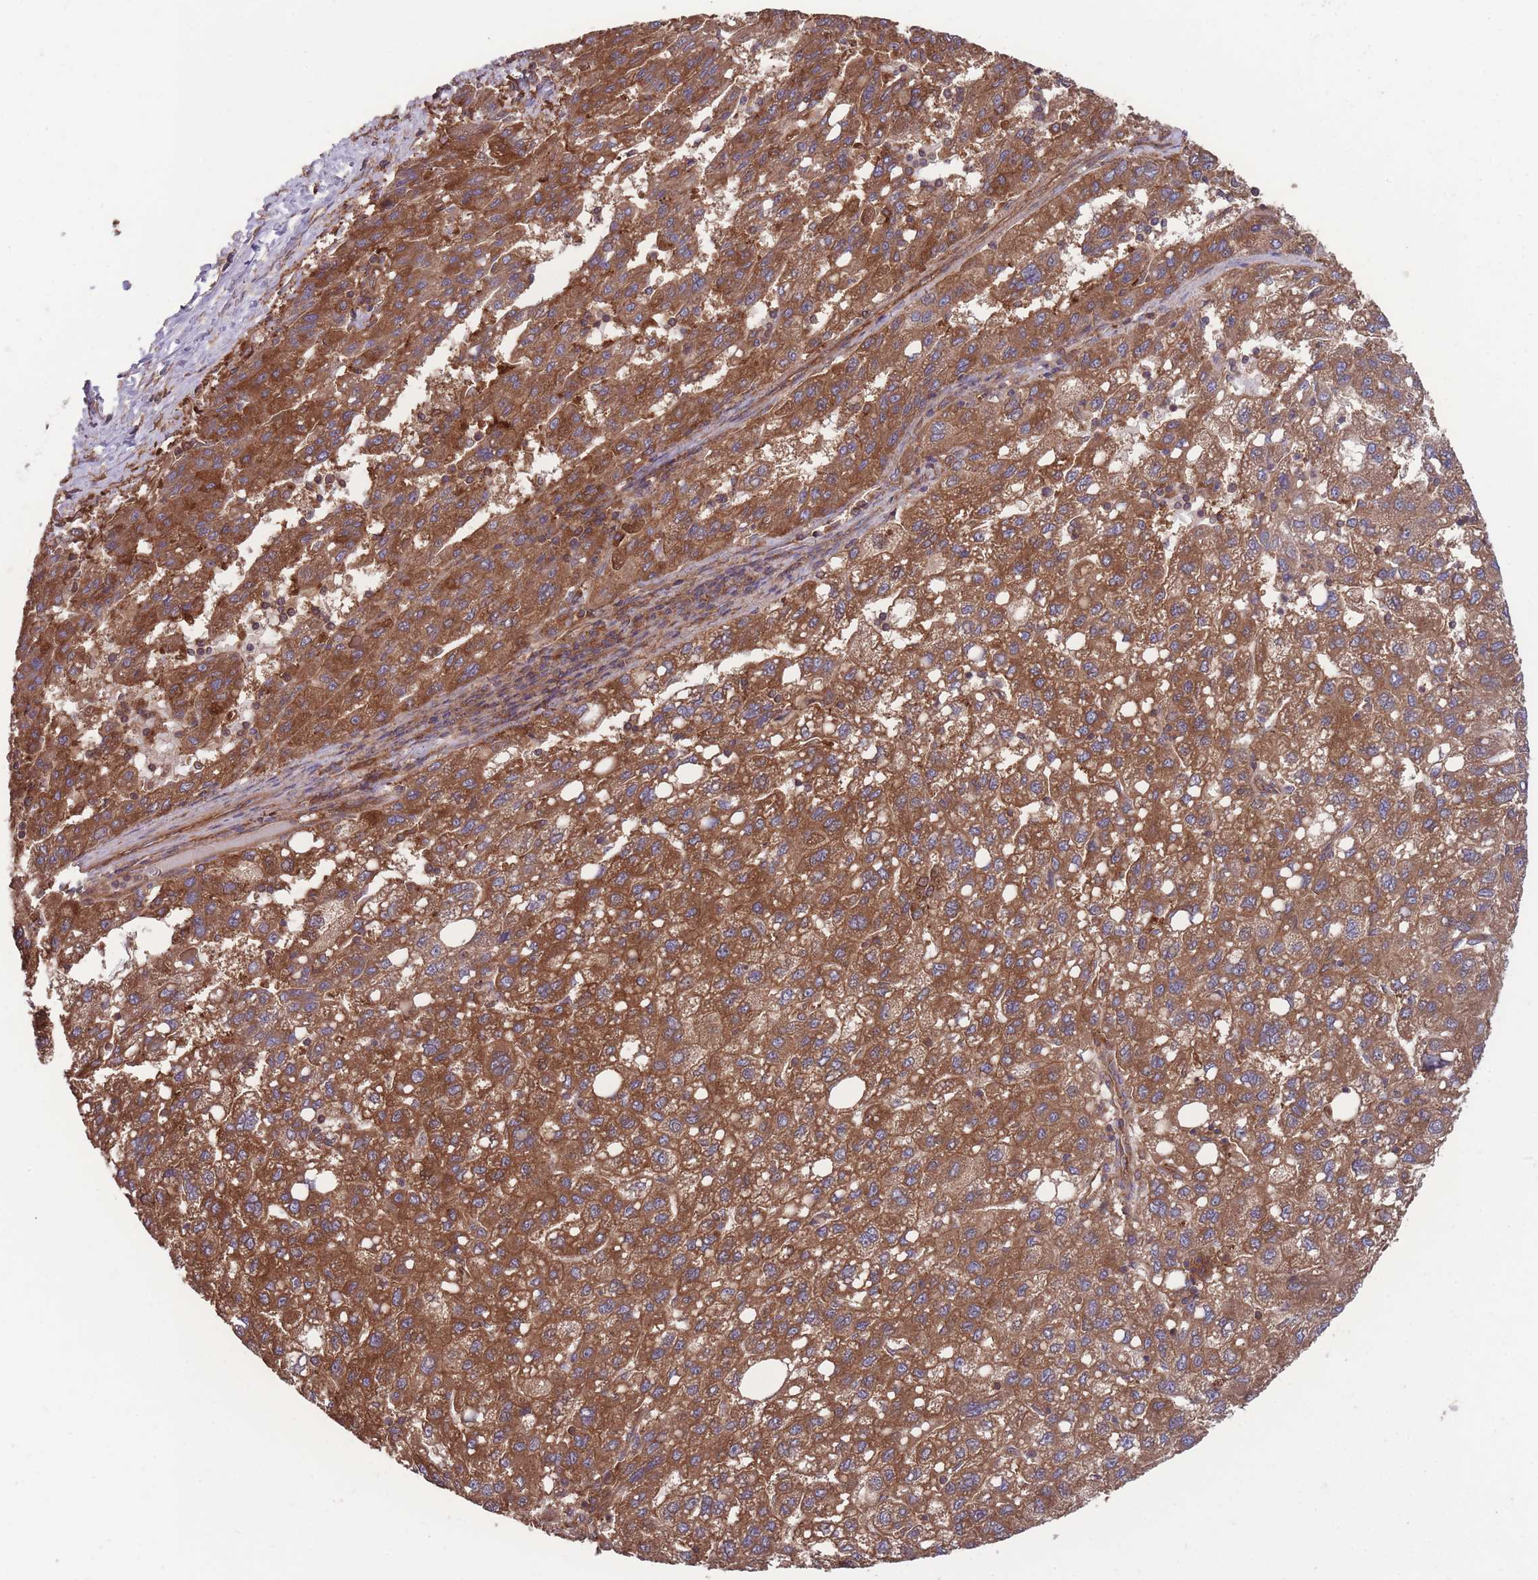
{"staining": {"intensity": "strong", "quantity": ">75%", "location": "cytoplasmic/membranous"}, "tissue": "liver cancer", "cell_type": "Tumor cells", "image_type": "cancer", "snomed": [{"axis": "morphology", "description": "Carcinoma, Hepatocellular, NOS"}, {"axis": "topography", "description": "Liver"}], "caption": "A high-resolution histopathology image shows immunohistochemistry staining of hepatocellular carcinoma (liver), which exhibits strong cytoplasmic/membranous staining in approximately >75% of tumor cells.", "gene": "ZPR1", "patient": {"sex": "female", "age": 82}}